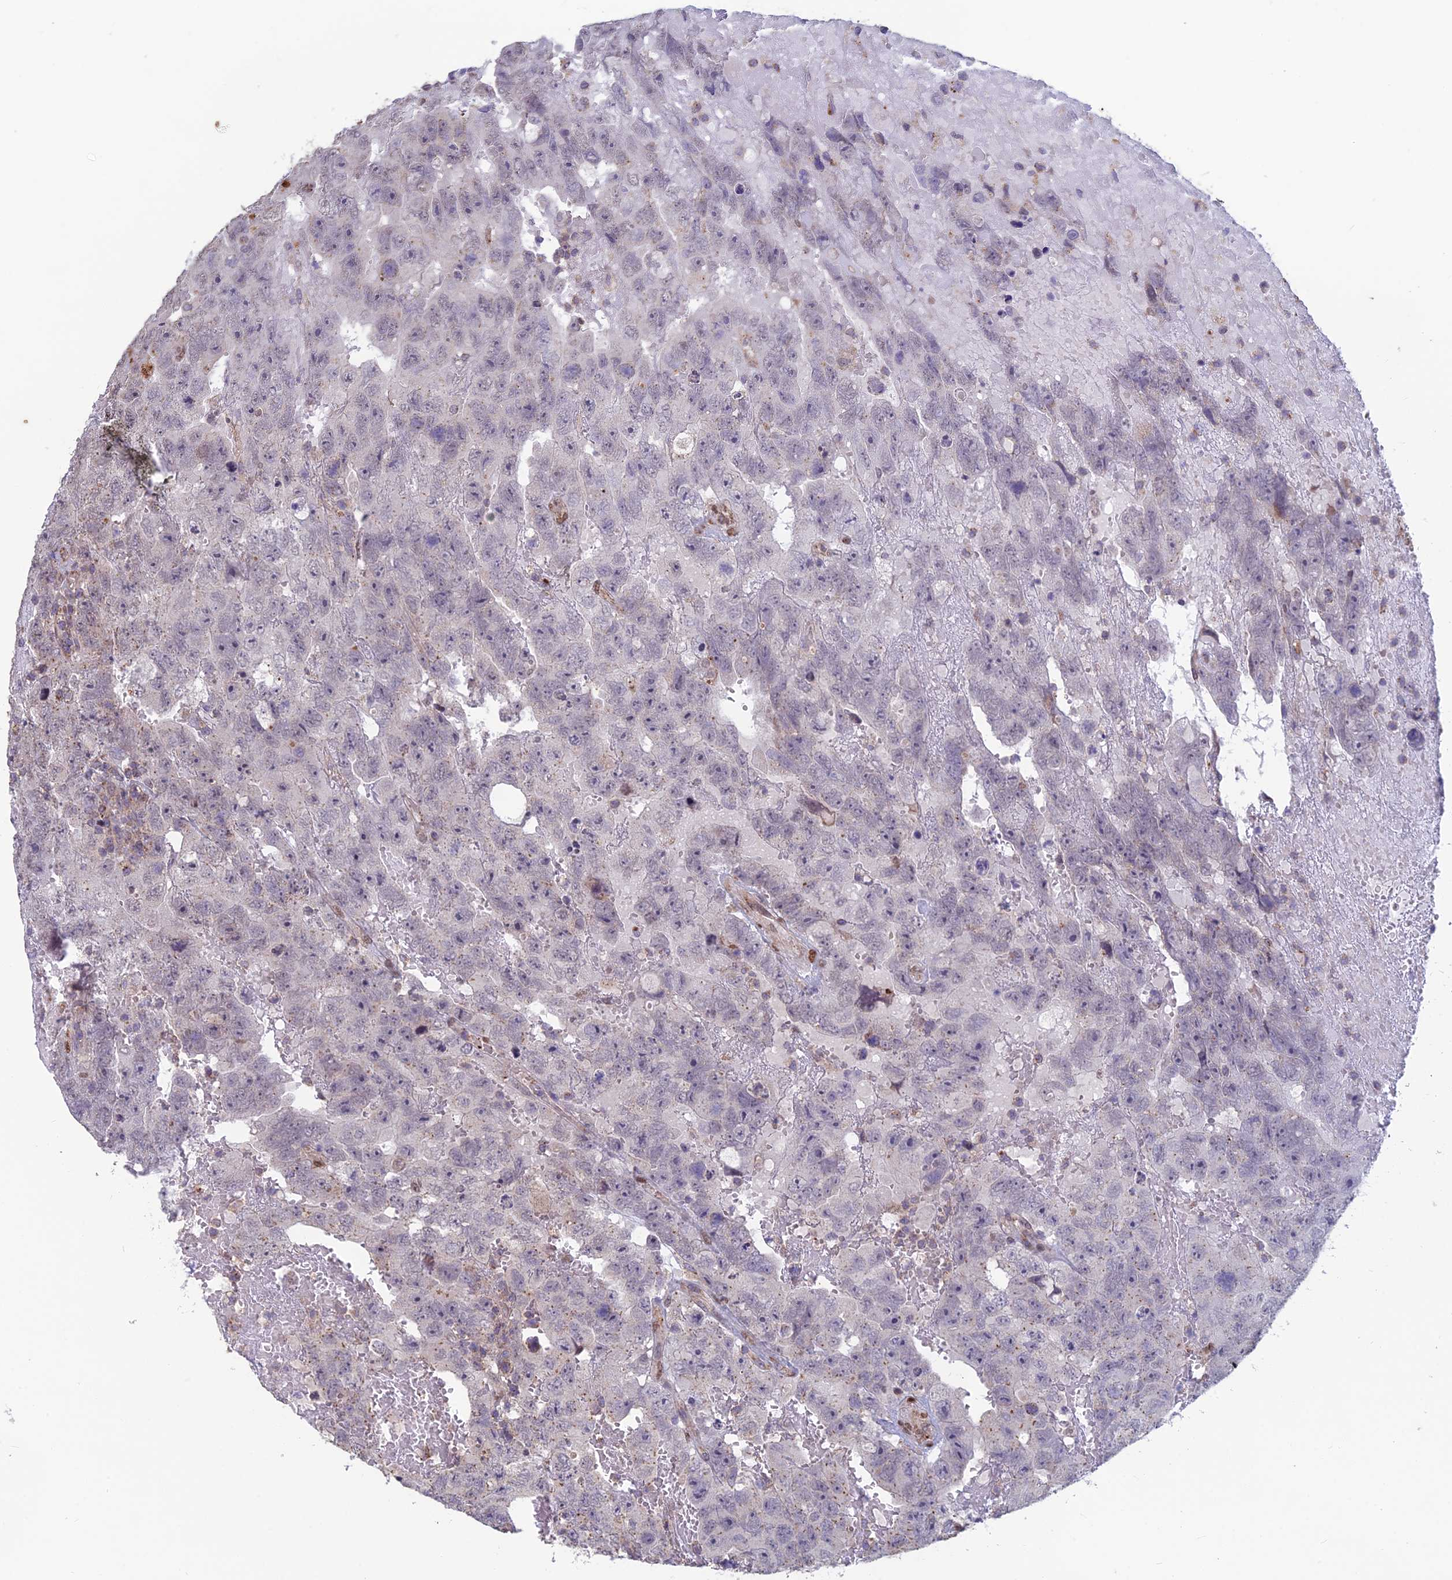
{"staining": {"intensity": "negative", "quantity": "none", "location": "none"}, "tissue": "testis cancer", "cell_type": "Tumor cells", "image_type": "cancer", "snomed": [{"axis": "morphology", "description": "Carcinoma, Embryonal, NOS"}, {"axis": "topography", "description": "Testis"}], "caption": "Immunohistochemistry photomicrograph of neoplastic tissue: embryonal carcinoma (testis) stained with DAB (3,3'-diaminobenzidine) demonstrates no significant protein expression in tumor cells. (Stains: DAB (3,3'-diaminobenzidine) IHC with hematoxylin counter stain, Microscopy: brightfield microscopy at high magnification).", "gene": "FOXS1", "patient": {"sex": "male", "age": 45}}